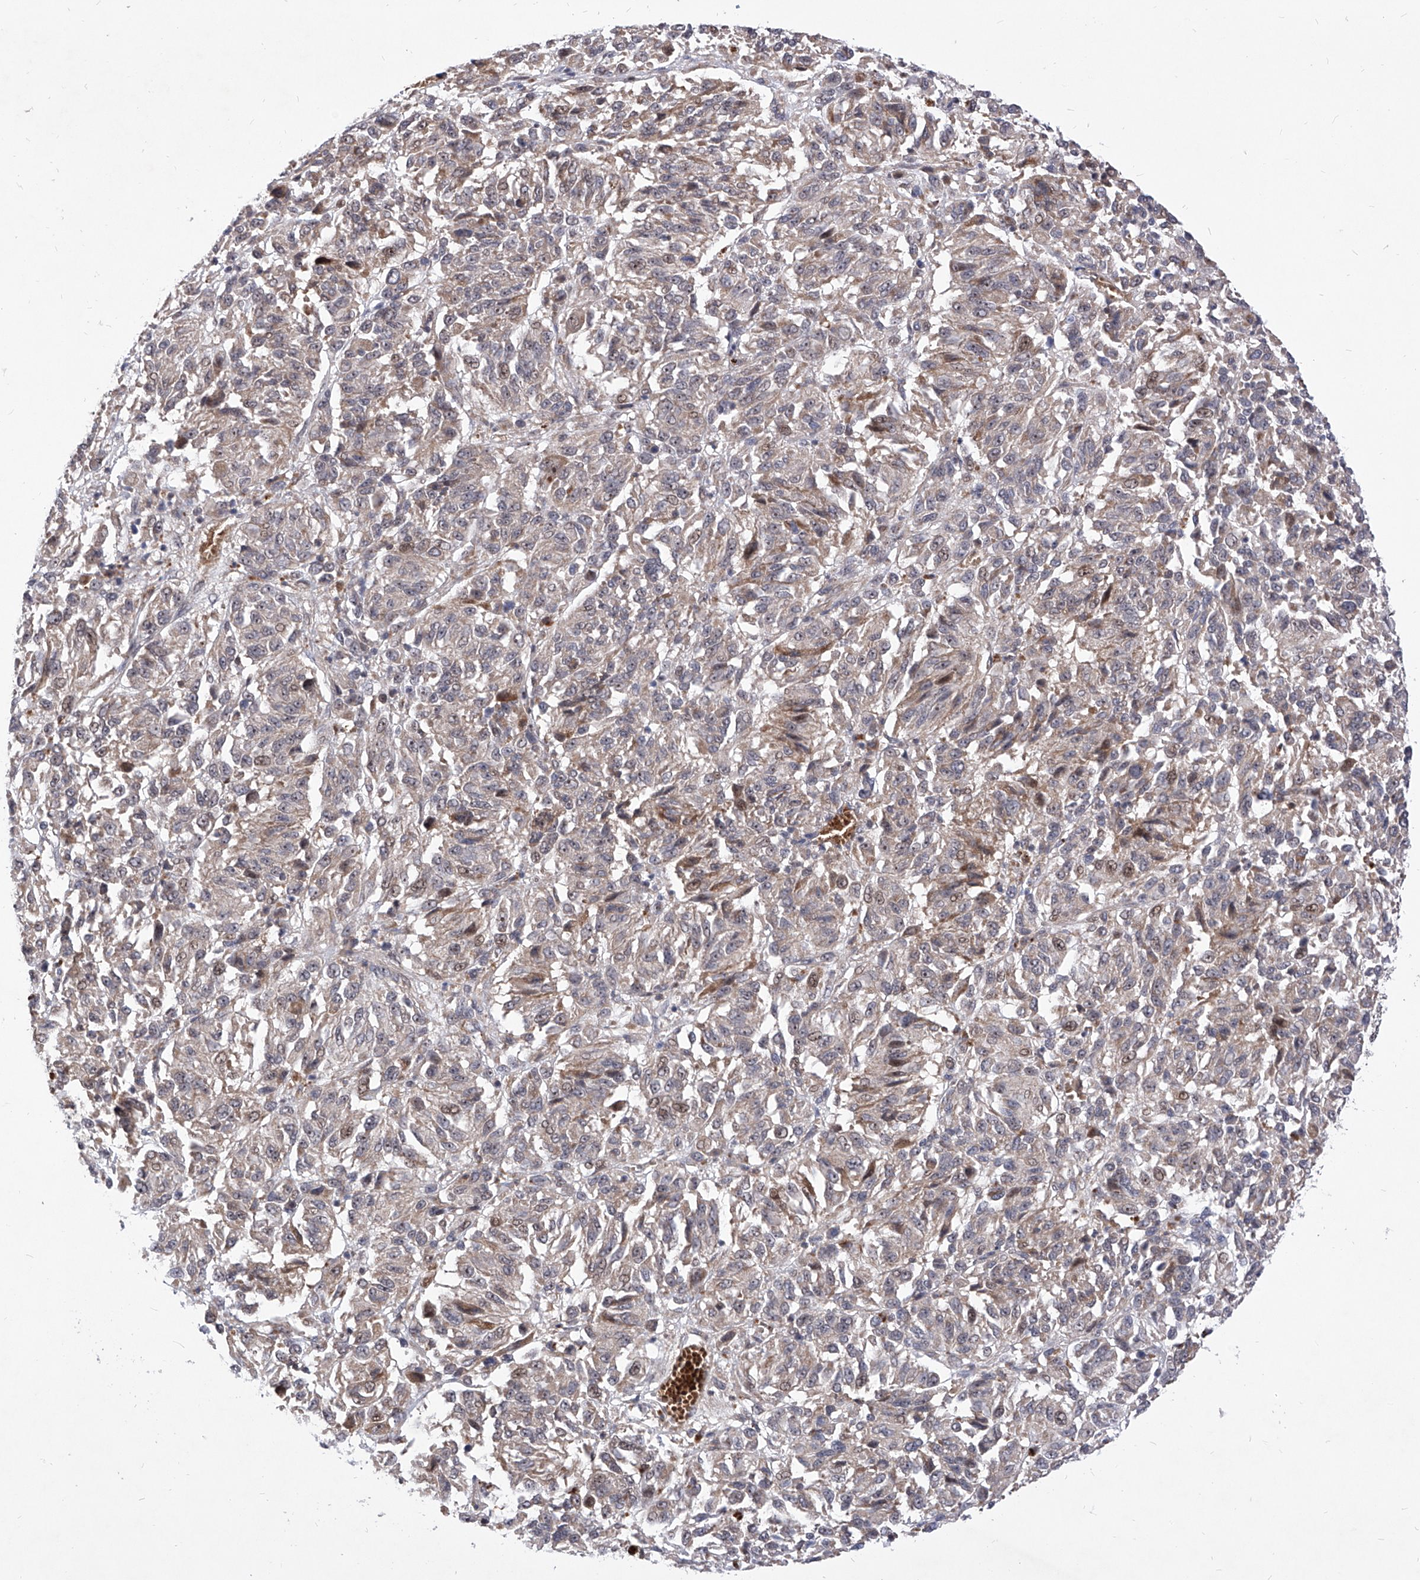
{"staining": {"intensity": "weak", "quantity": "<25%", "location": "cytoplasmic/membranous,nuclear"}, "tissue": "melanoma", "cell_type": "Tumor cells", "image_type": "cancer", "snomed": [{"axis": "morphology", "description": "Malignant melanoma, Metastatic site"}, {"axis": "topography", "description": "Lung"}], "caption": "The immunohistochemistry (IHC) histopathology image has no significant staining in tumor cells of melanoma tissue. Brightfield microscopy of IHC stained with DAB (brown) and hematoxylin (blue), captured at high magnification.", "gene": "LGR4", "patient": {"sex": "male", "age": 64}}